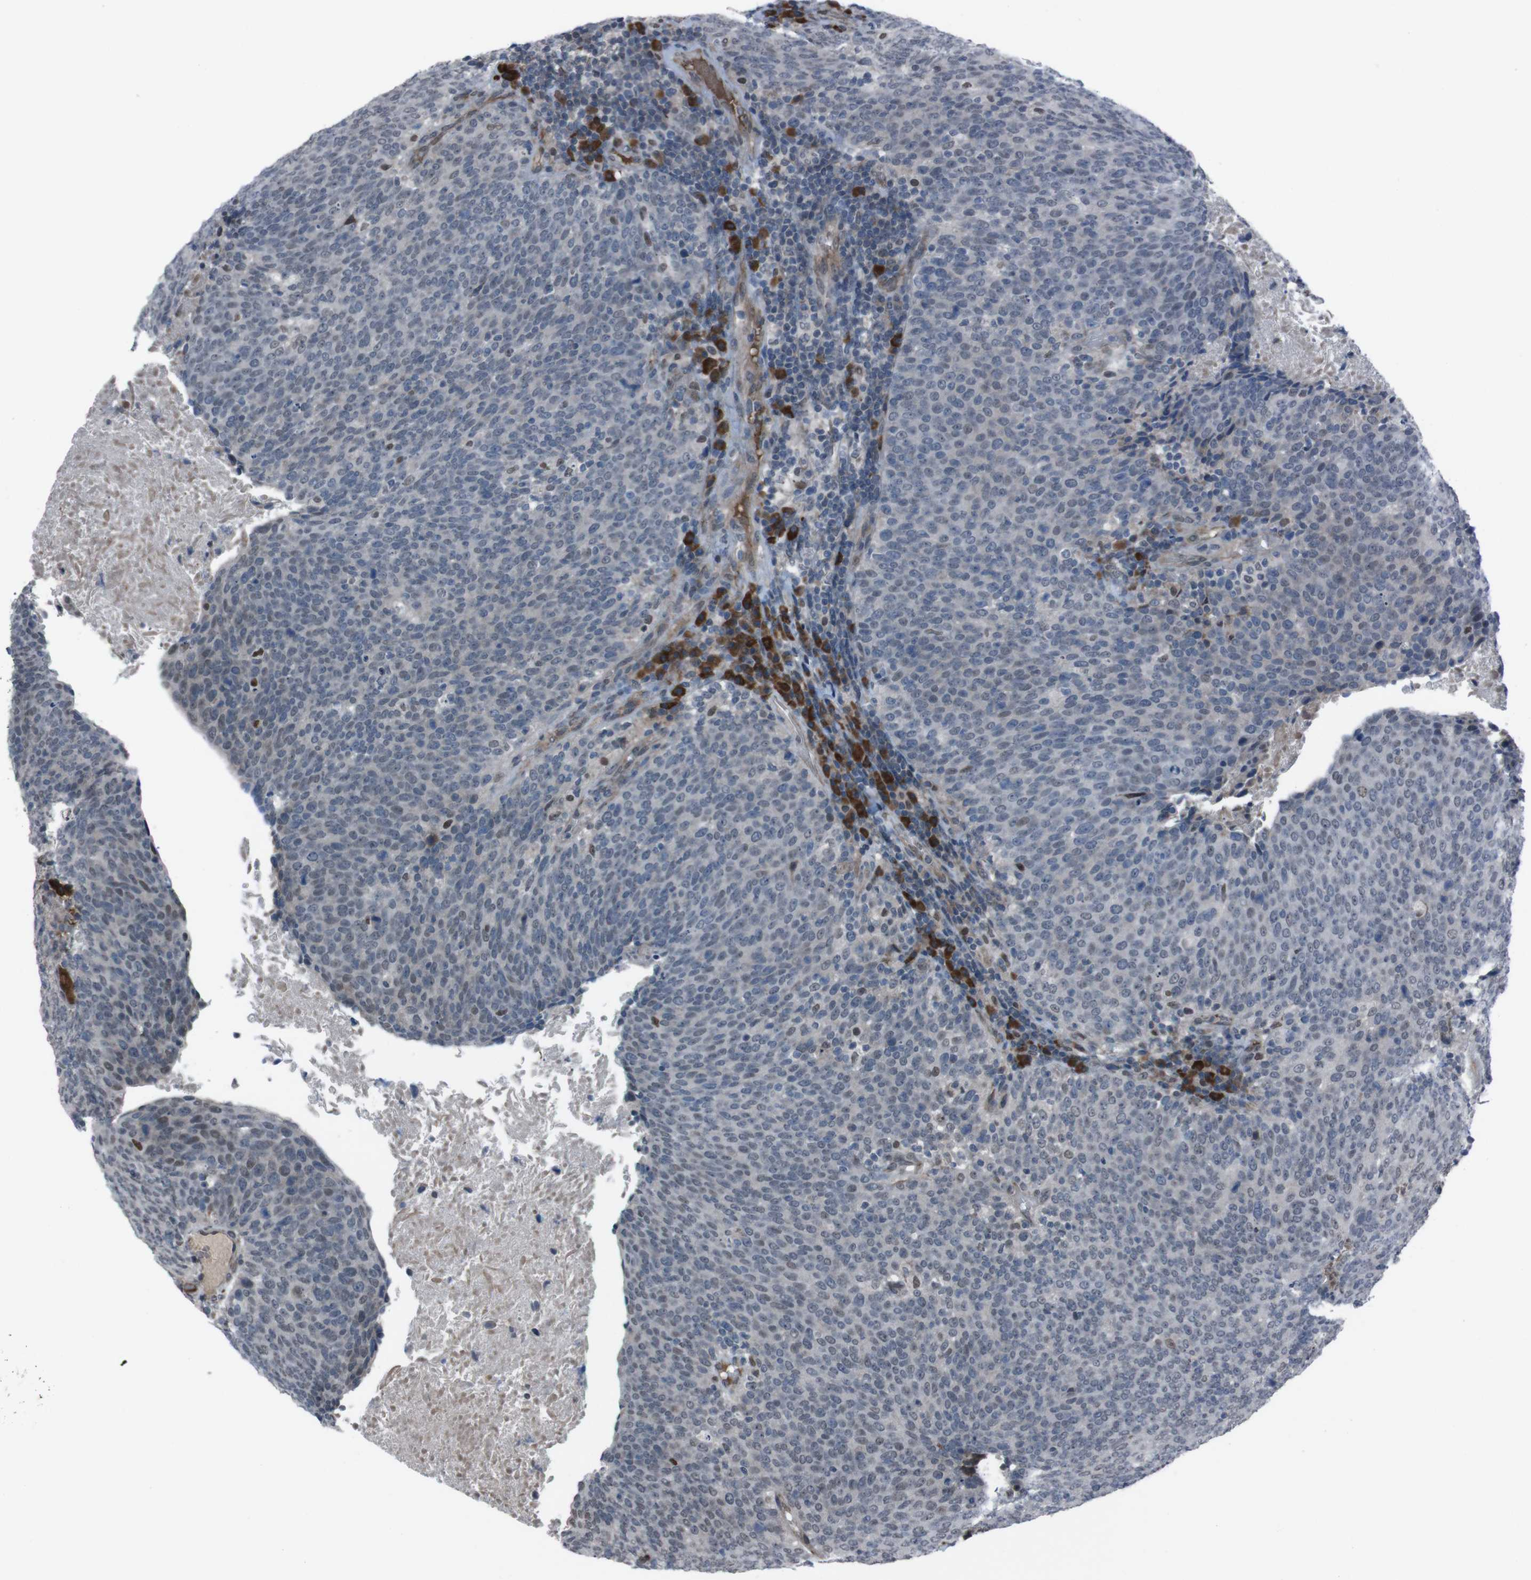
{"staining": {"intensity": "weak", "quantity": "<25%", "location": "nuclear"}, "tissue": "head and neck cancer", "cell_type": "Tumor cells", "image_type": "cancer", "snomed": [{"axis": "morphology", "description": "Squamous cell carcinoma, NOS"}, {"axis": "morphology", "description": "Squamous cell carcinoma, metastatic, NOS"}, {"axis": "topography", "description": "Lymph node"}, {"axis": "topography", "description": "Head-Neck"}], "caption": "This is a histopathology image of immunohistochemistry (IHC) staining of head and neck cancer, which shows no positivity in tumor cells.", "gene": "SS18L1", "patient": {"sex": "male", "age": 62}}